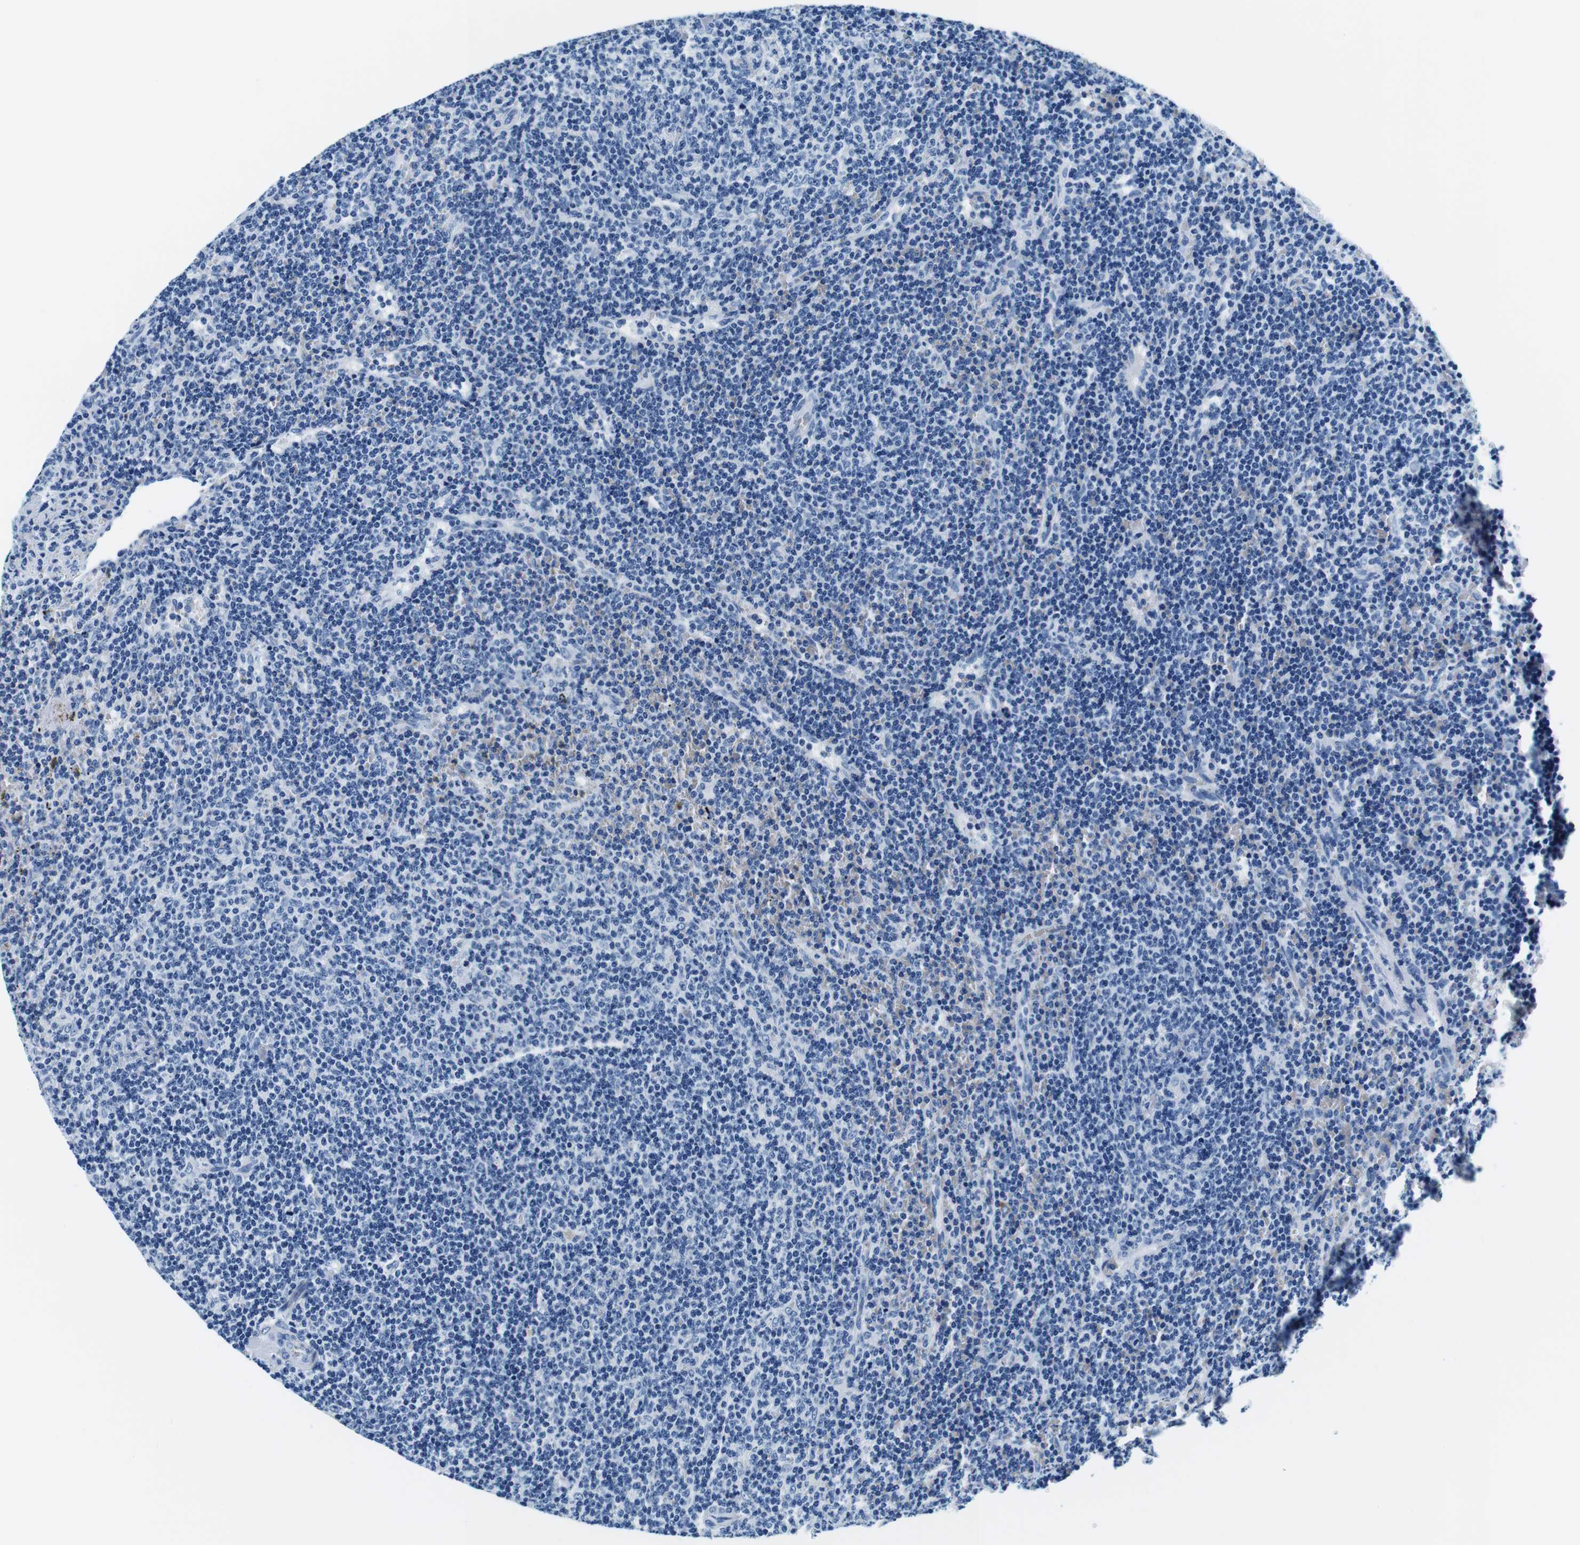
{"staining": {"intensity": "negative", "quantity": "none", "location": "none"}, "tissue": "lymphoma", "cell_type": "Tumor cells", "image_type": "cancer", "snomed": [{"axis": "morphology", "description": "Malignant lymphoma, non-Hodgkin's type, Low grade"}, {"axis": "topography", "description": "Spleen"}], "caption": "A histopathology image of low-grade malignant lymphoma, non-Hodgkin's type stained for a protein shows no brown staining in tumor cells. (Immunohistochemistry, brightfield microscopy, high magnification).", "gene": "ELANE", "patient": {"sex": "female", "age": 50}}